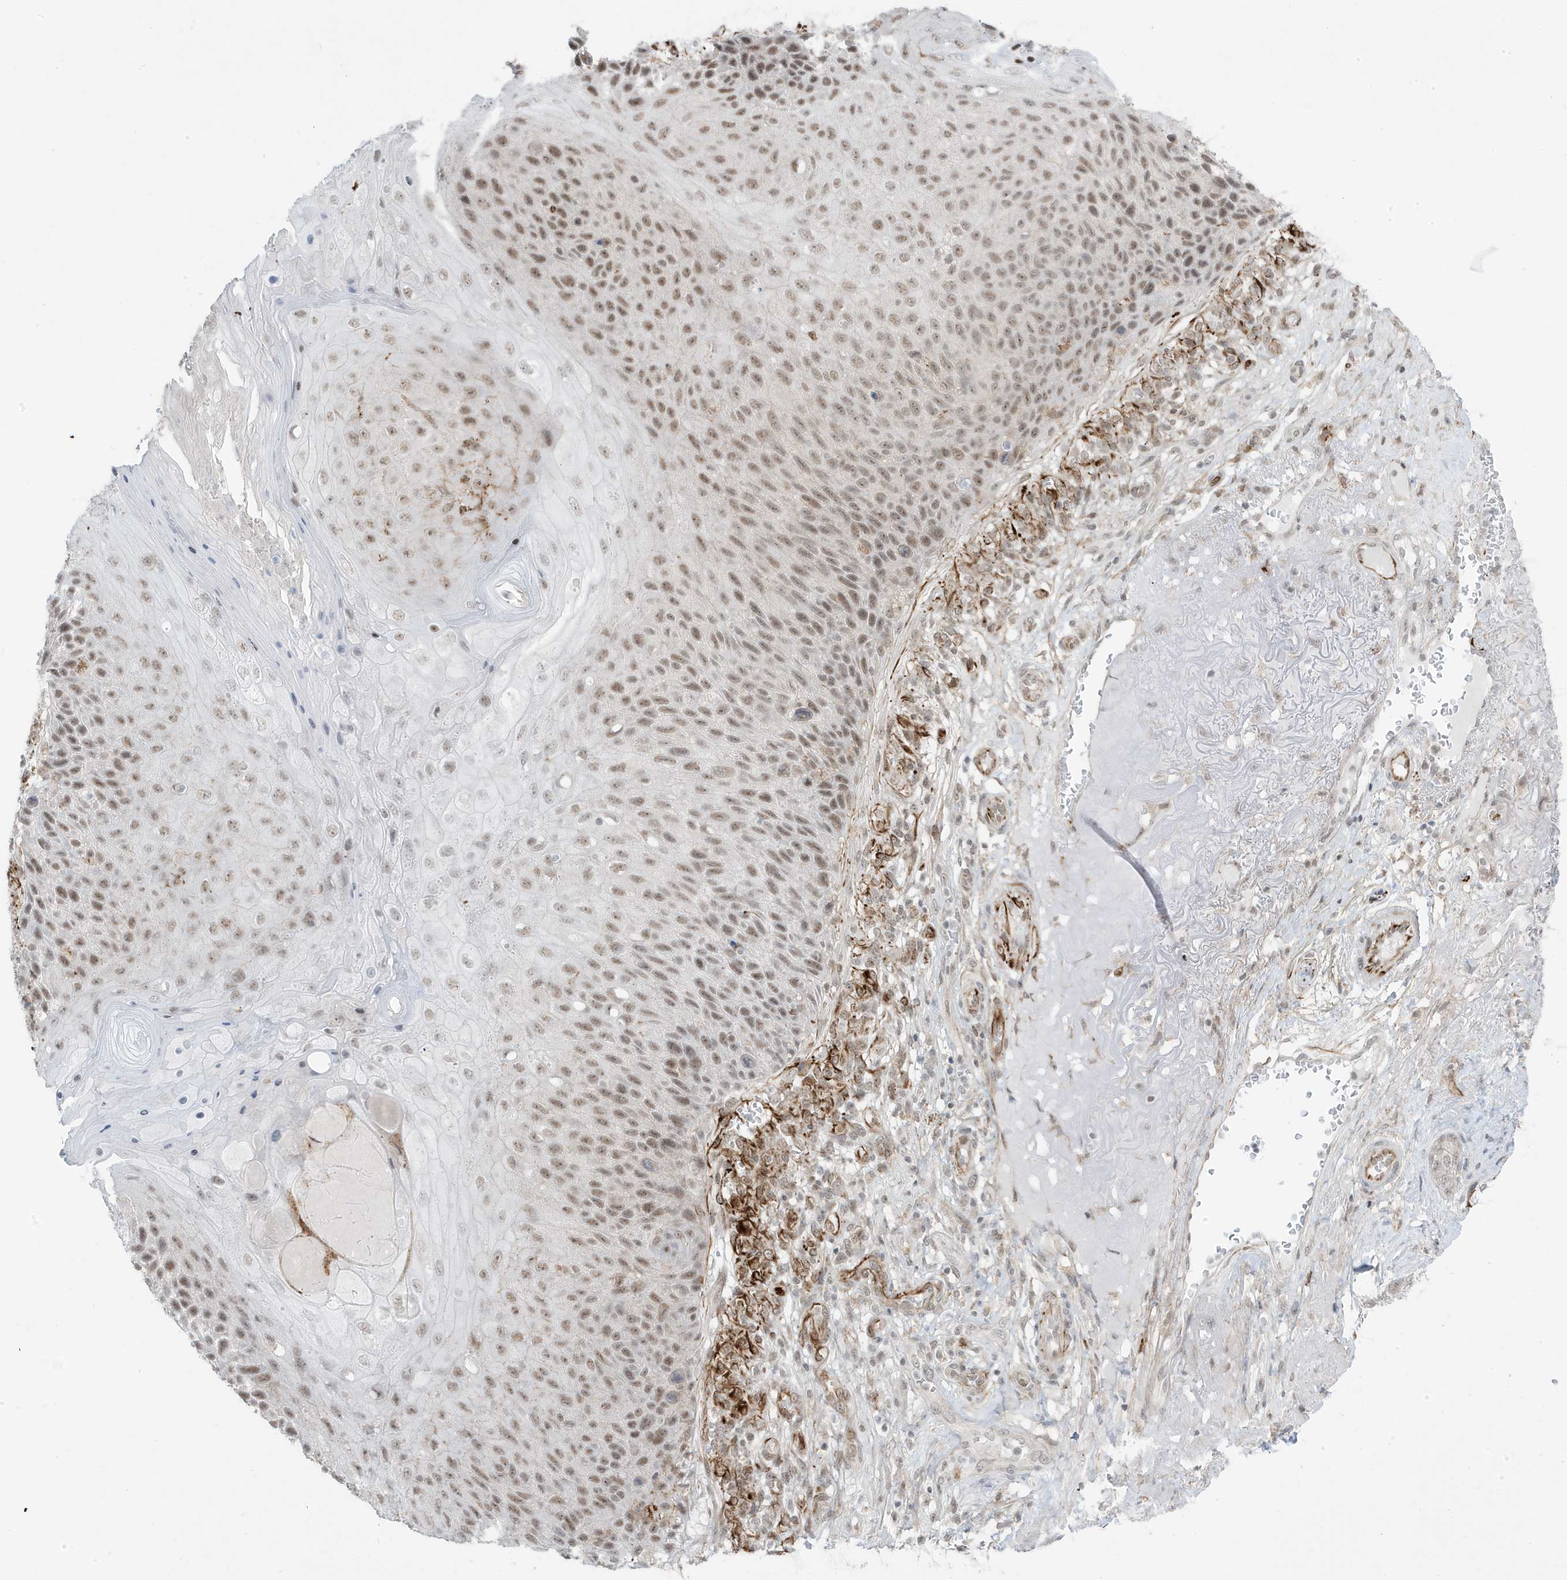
{"staining": {"intensity": "moderate", "quantity": ">75%", "location": "nuclear"}, "tissue": "skin cancer", "cell_type": "Tumor cells", "image_type": "cancer", "snomed": [{"axis": "morphology", "description": "Squamous cell carcinoma, NOS"}, {"axis": "topography", "description": "Skin"}], "caption": "Immunohistochemical staining of human skin squamous cell carcinoma reveals medium levels of moderate nuclear staining in about >75% of tumor cells. (Brightfield microscopy of DAB IHC at high magnification).", "gene": "ADAMTSL3", "patient": {"sex": "female", "age": 88}}